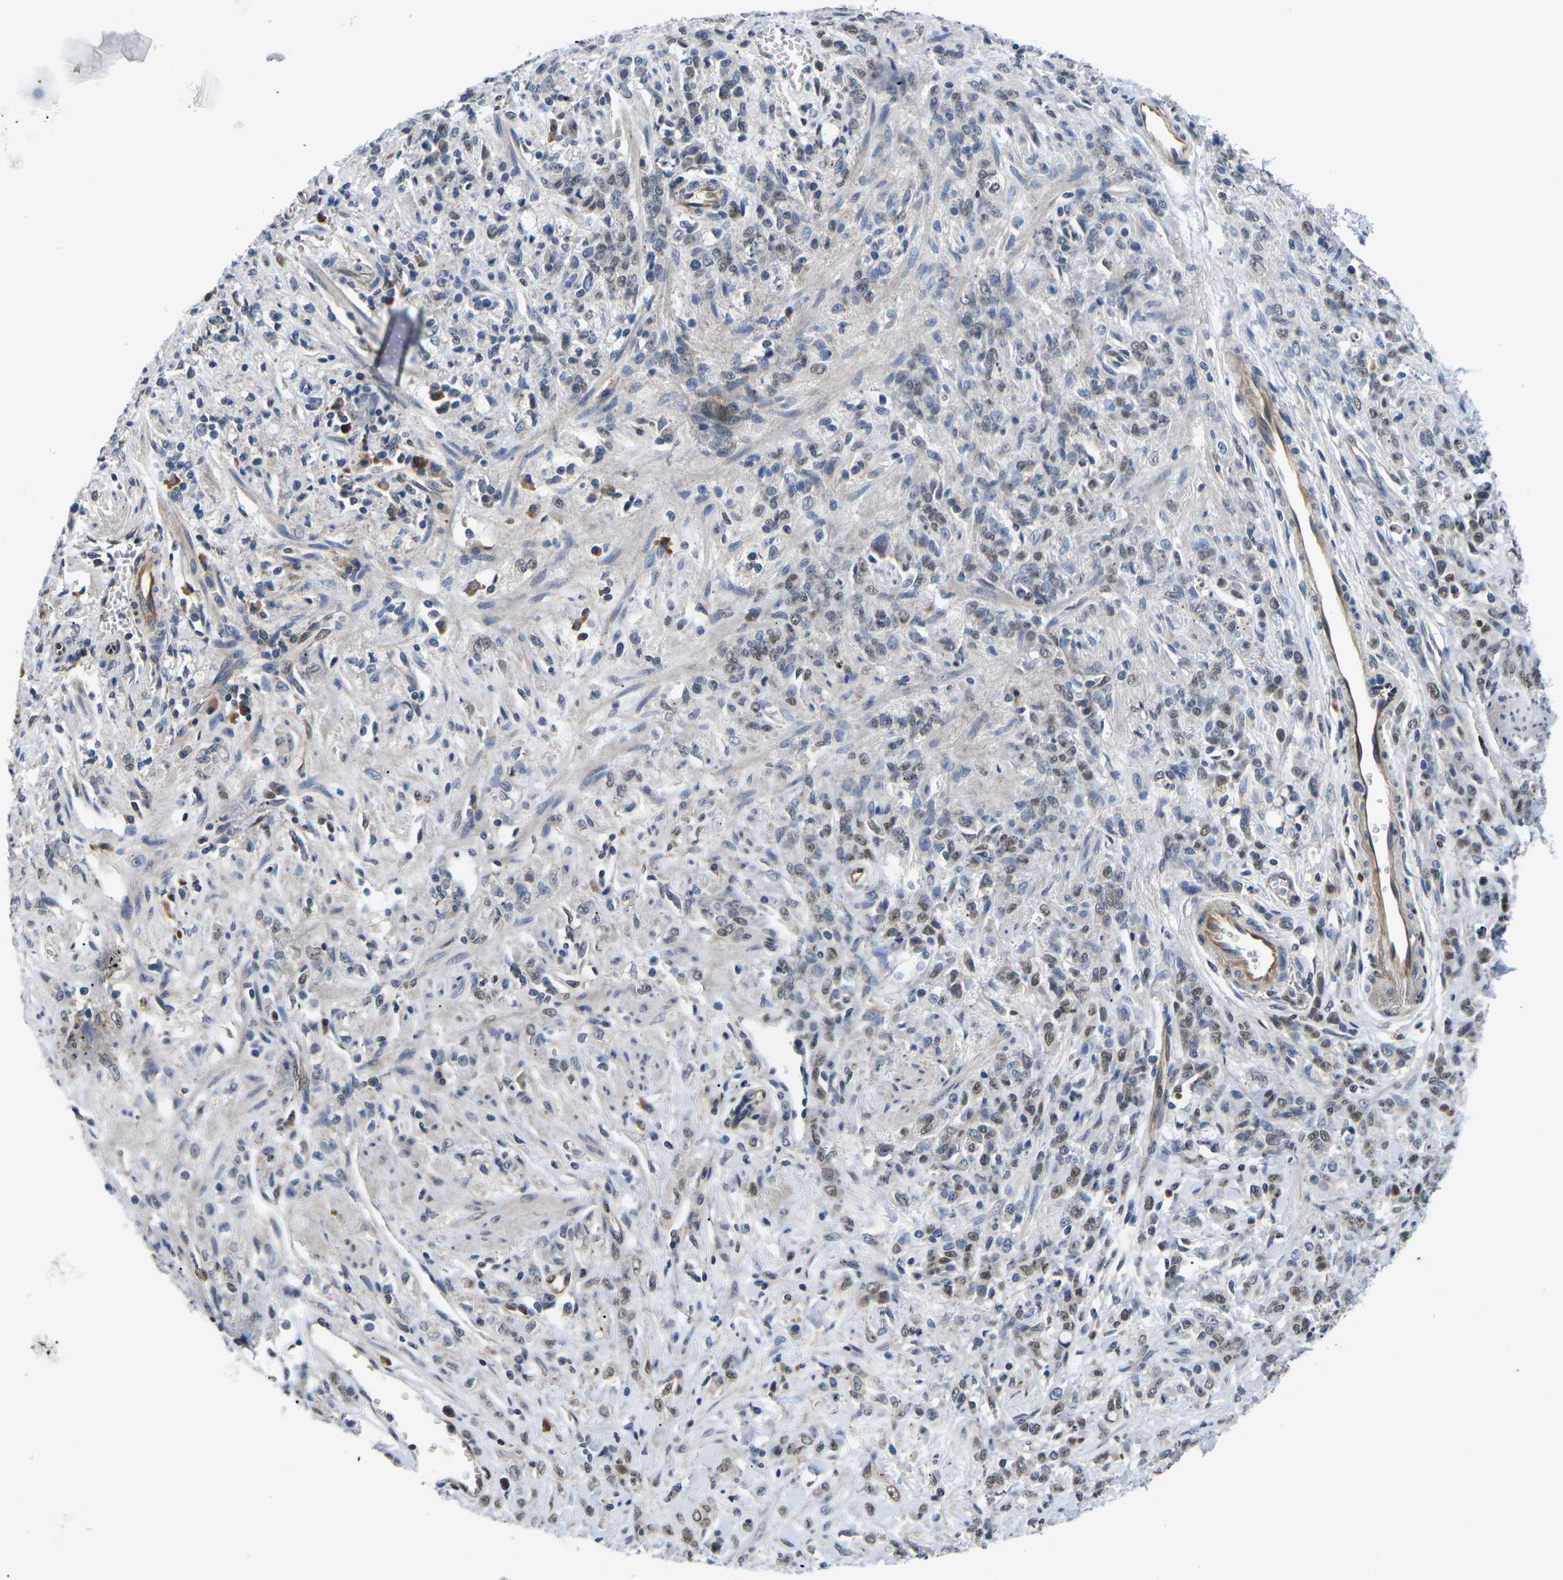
{"staining": {"intensity": "weak", "quantity": "25%-75%", "location": "nuclear"}, "tissue": "stomach cancer", "cell_type": "Tumor cells", "image_type": "cancer", "snomed": [{"axis": "morphology", "description": "Normal tissue, NOS"}, {"axis": "morphology", "description": "Adenocarcinoma, NOS"}, {"axis": "topography", "description": "Stomach"}], "caption": "The photomicrograph reveals immunohistochemical staining of stomach cancer (adenocarcinoma). There is weak nuclear staining is seen in approximately 25%-75% of tumor cells. The staining is performed using DAB brown chromogen to label protein expression. The nuclei are counter-stained blue using hematoxylin.", "gene": "ERBB4", "patient": {"sex": "male", "age": 82}}